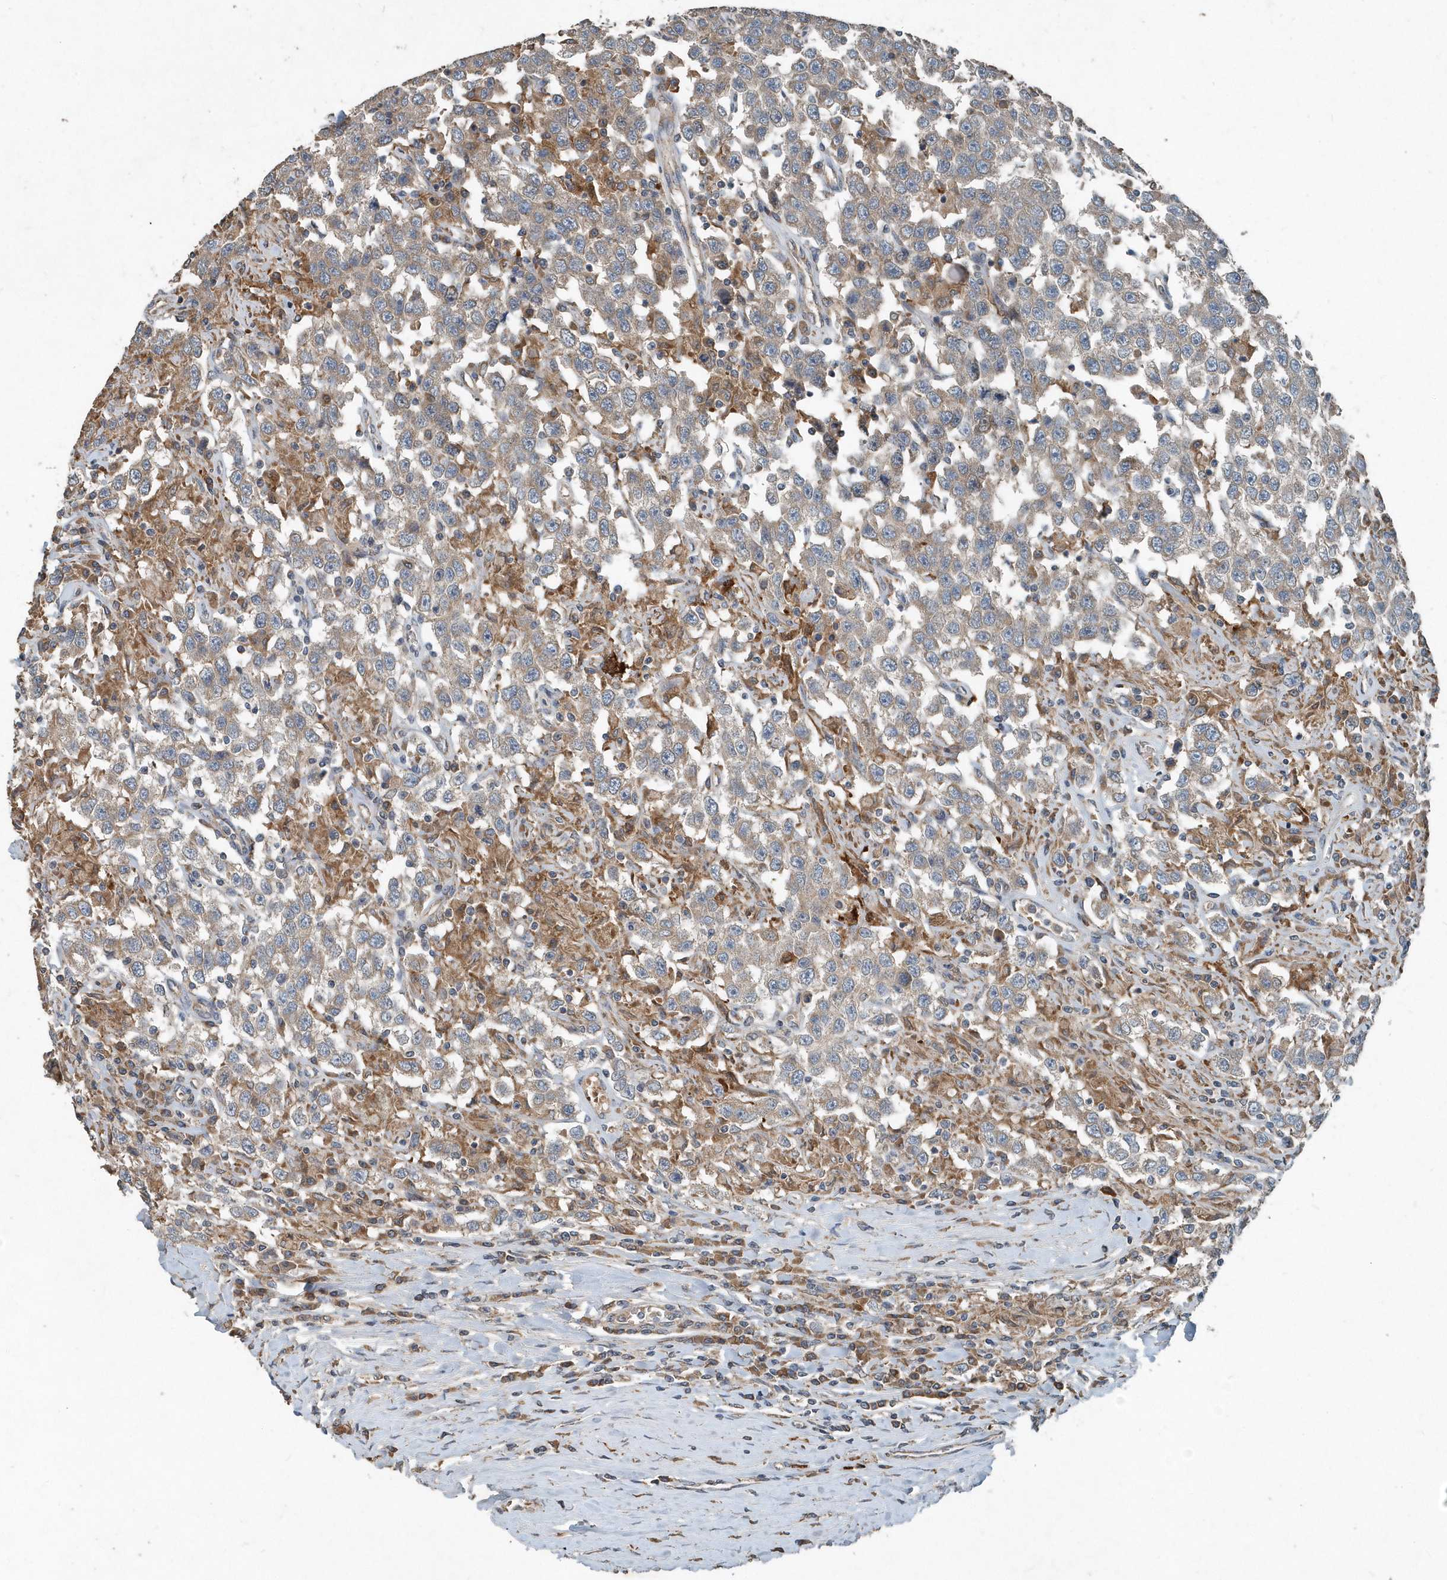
{"staining": {"intensity": "weak", "quantity": ">75%", "location": "cytoplasmic/membranous"}, "tissue": "testis cancer", "cell_type": "Tumor cells", "image_type": "cancer", "snomed": [{"axis": "morphology", "description": "Seminoma, NOS"}, {"axis": "topography", "description": "Testis"}], "caption": "IHC of human testis cancer demonstrates low levels of weak cytoplasmic/membranous staining in approximately >75% of tumor cells.", "gene": "SCFD2", "patient": {"sex": "male", "age": 41}}